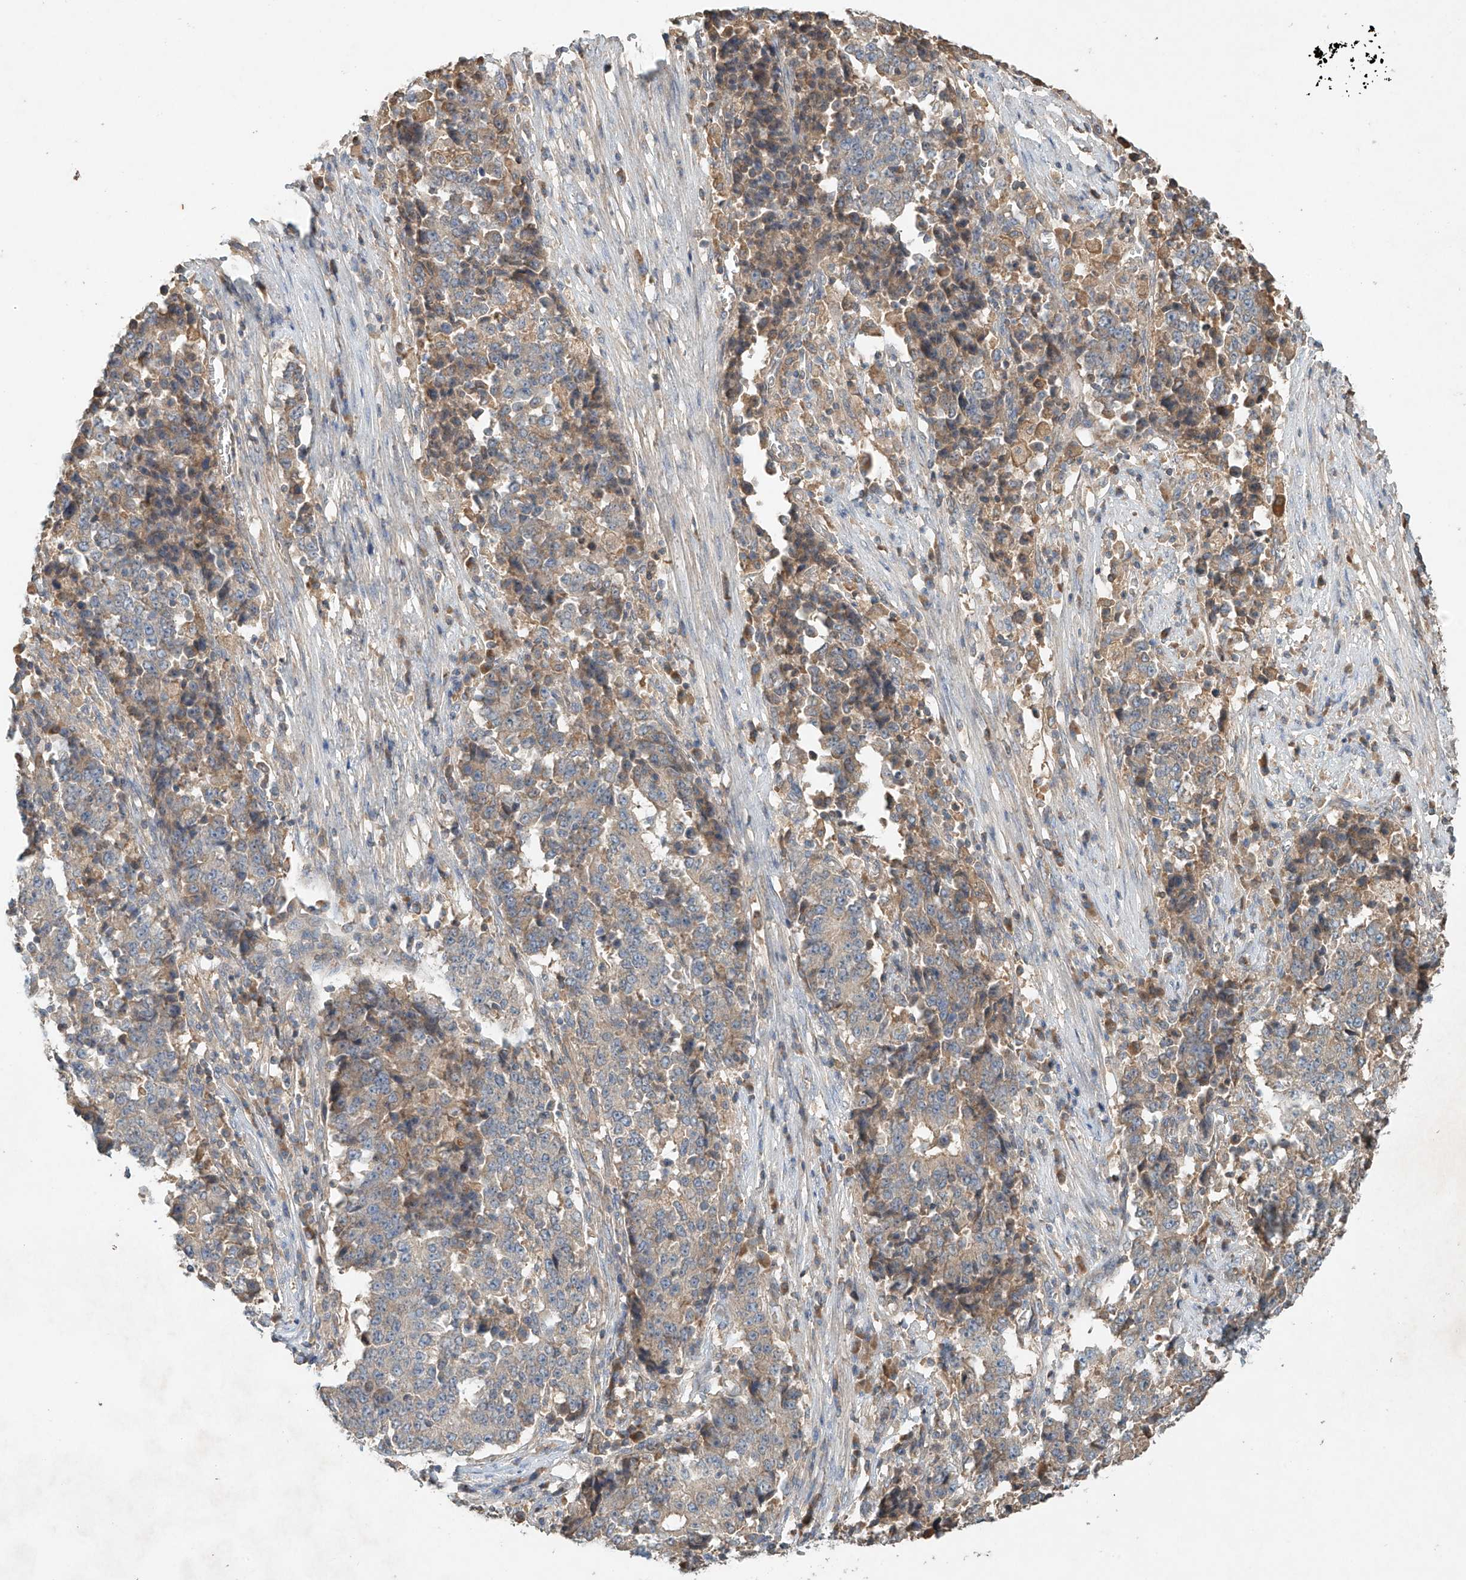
{"staining": {"intensity": "weak", "quantity": "25%-75%", "location": "cytoplasmic/membranous"}, "tissue": "stomach cancer", "cell_type": "Tumor cells", "image_type": "cancer", "snomed": [{"axis": "morphology", "description": "Adenocarcinoma, NOS"}, {"axis": "topography", "description": "Stomach"}], "caption": "A histopathology image of stomach adenocarcinoma stained for a protein displays weak cytoplasmic/membranous brown staining in tumor cells.", "gene": "GNB1L", "patient": {"sex": "male", "age": 59}}